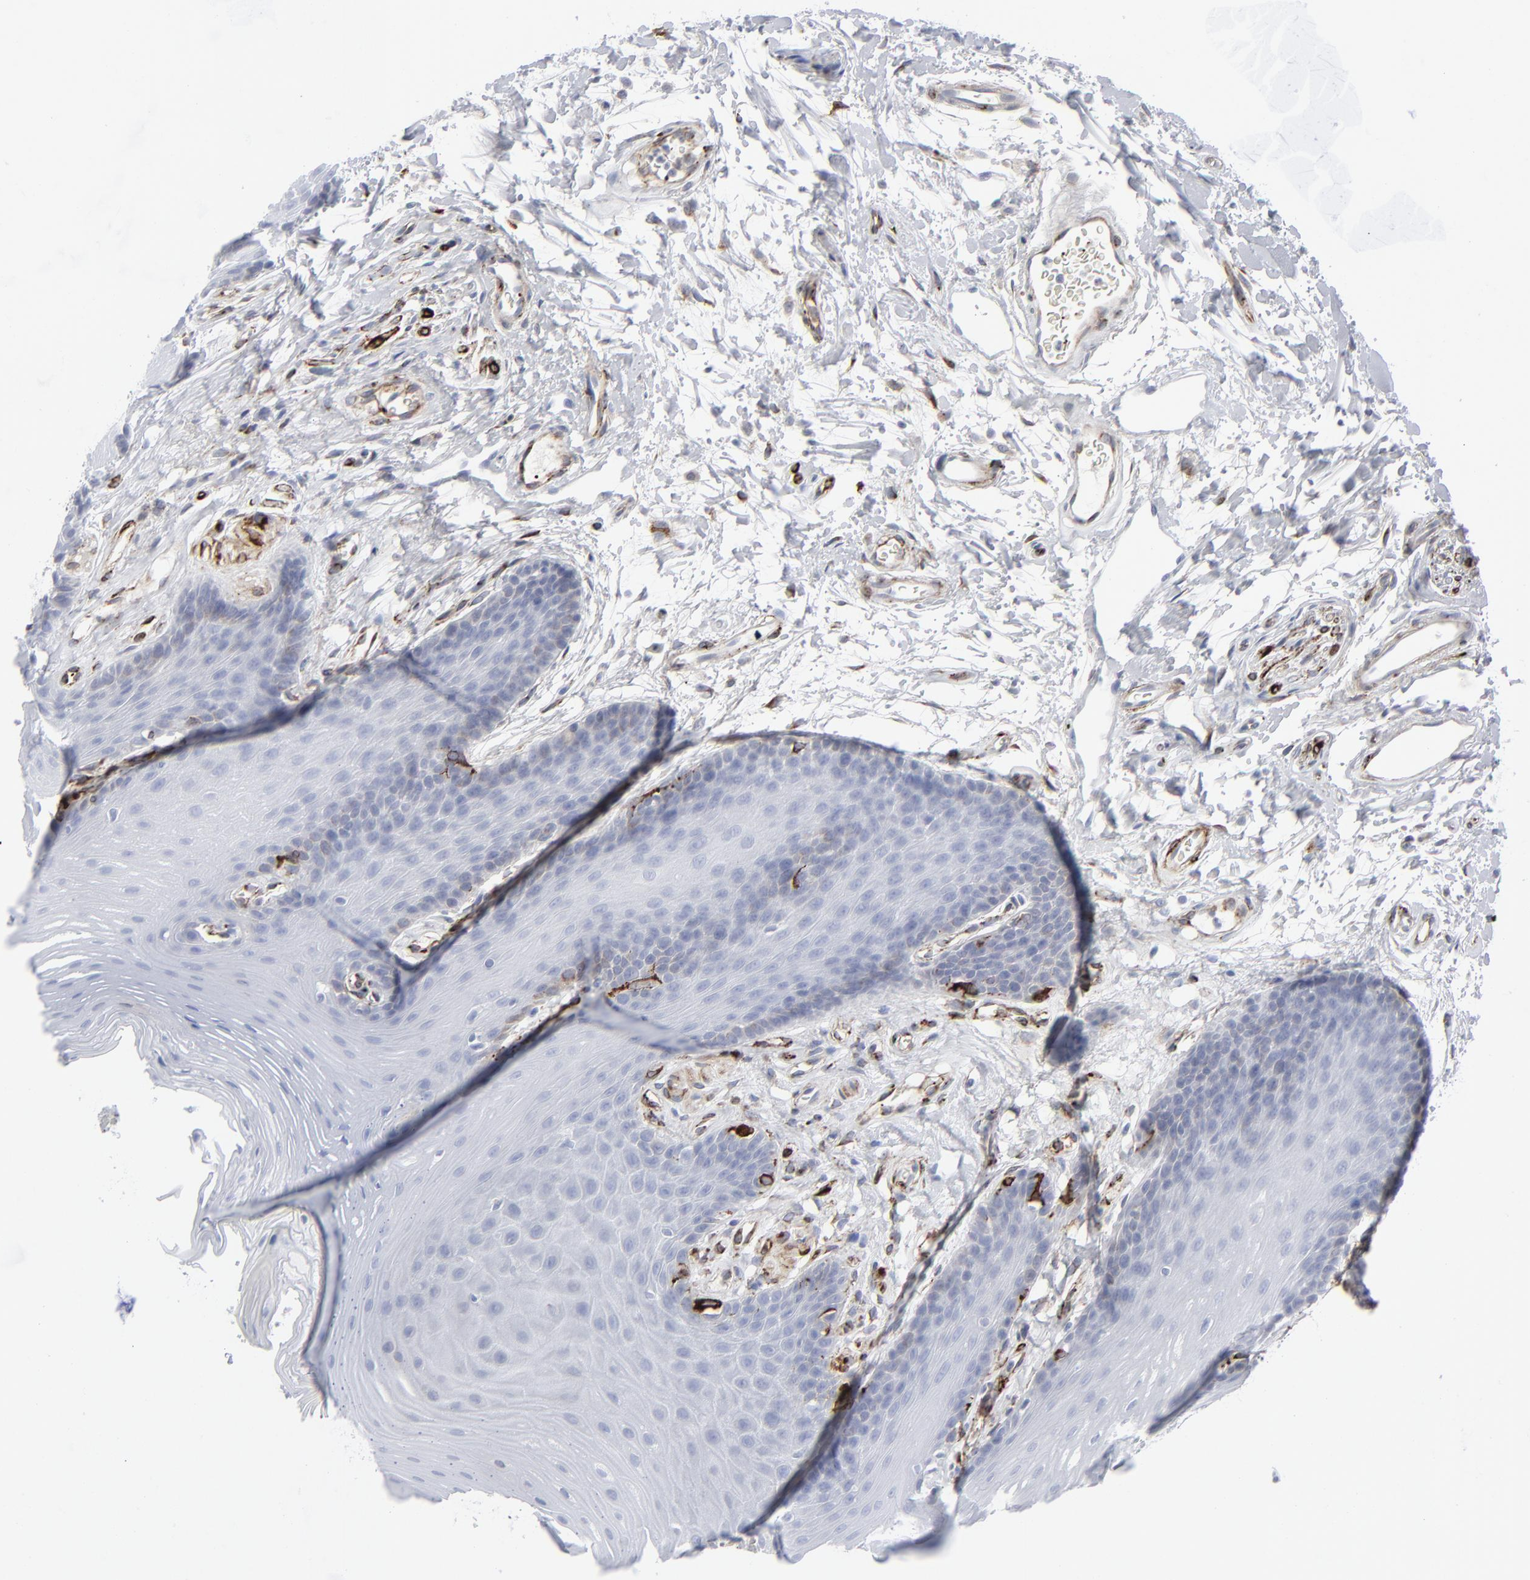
{"staining": {"intensity": "negative", "quantity": "none", "location": "none"}, "tissue": "oral mucosa", "cell_type": "Squamous epithelial cells", "image_type": "normal", "snomed": [{"axis": "morphology", "description": "Normal tissue, NOS"}, {"axis": "topography", "description": "Oral tissue"}], "caption": "Immunohistochemistry histopathology image of normal oral mucosa: oral mucosa stained with DAB displays no significant protein staining in squamous epithelial cells. (Brightfield microscopy of DAB immunohistochemistry (IHC) at high magnification).", "gene": "SPARC", "patient": {"sex": "male", "age": 62}}